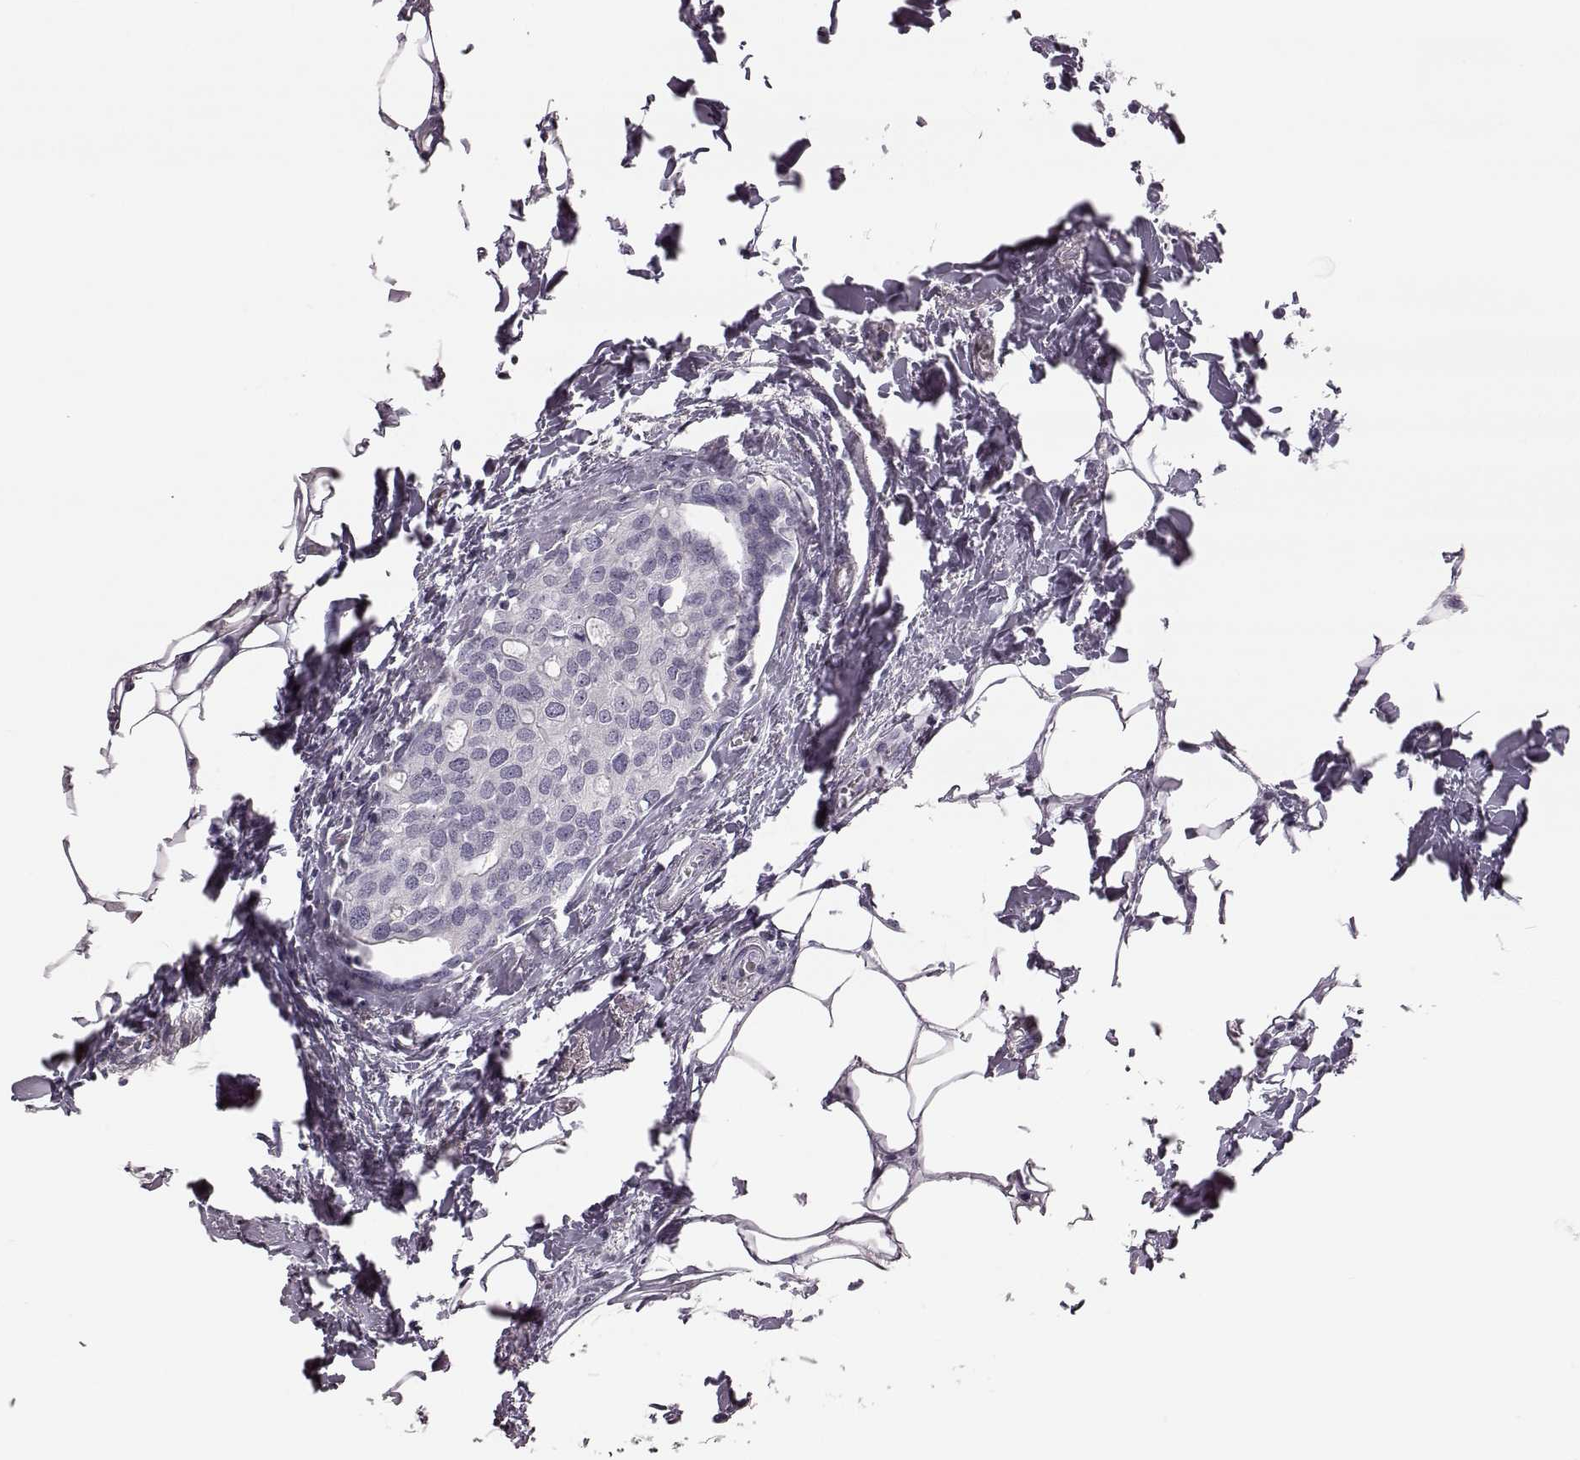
{"staining": {"intensity": "negative", "quantity": "none", "location": "none"}, "tissue": "breast cancer", "cell_type": "Tumor cells", "image_type": "cancer", "snomed": [{"axis": "morphology", "description": "Duct carcinoma"}, {"axis": "topography", "description": "Breast"}], "caption": "A photomicrograph of human breast cancer is negative for staining in tumor cells.", "gene": "ZNF433", "patient": {"sex": "female", "age": 83}}